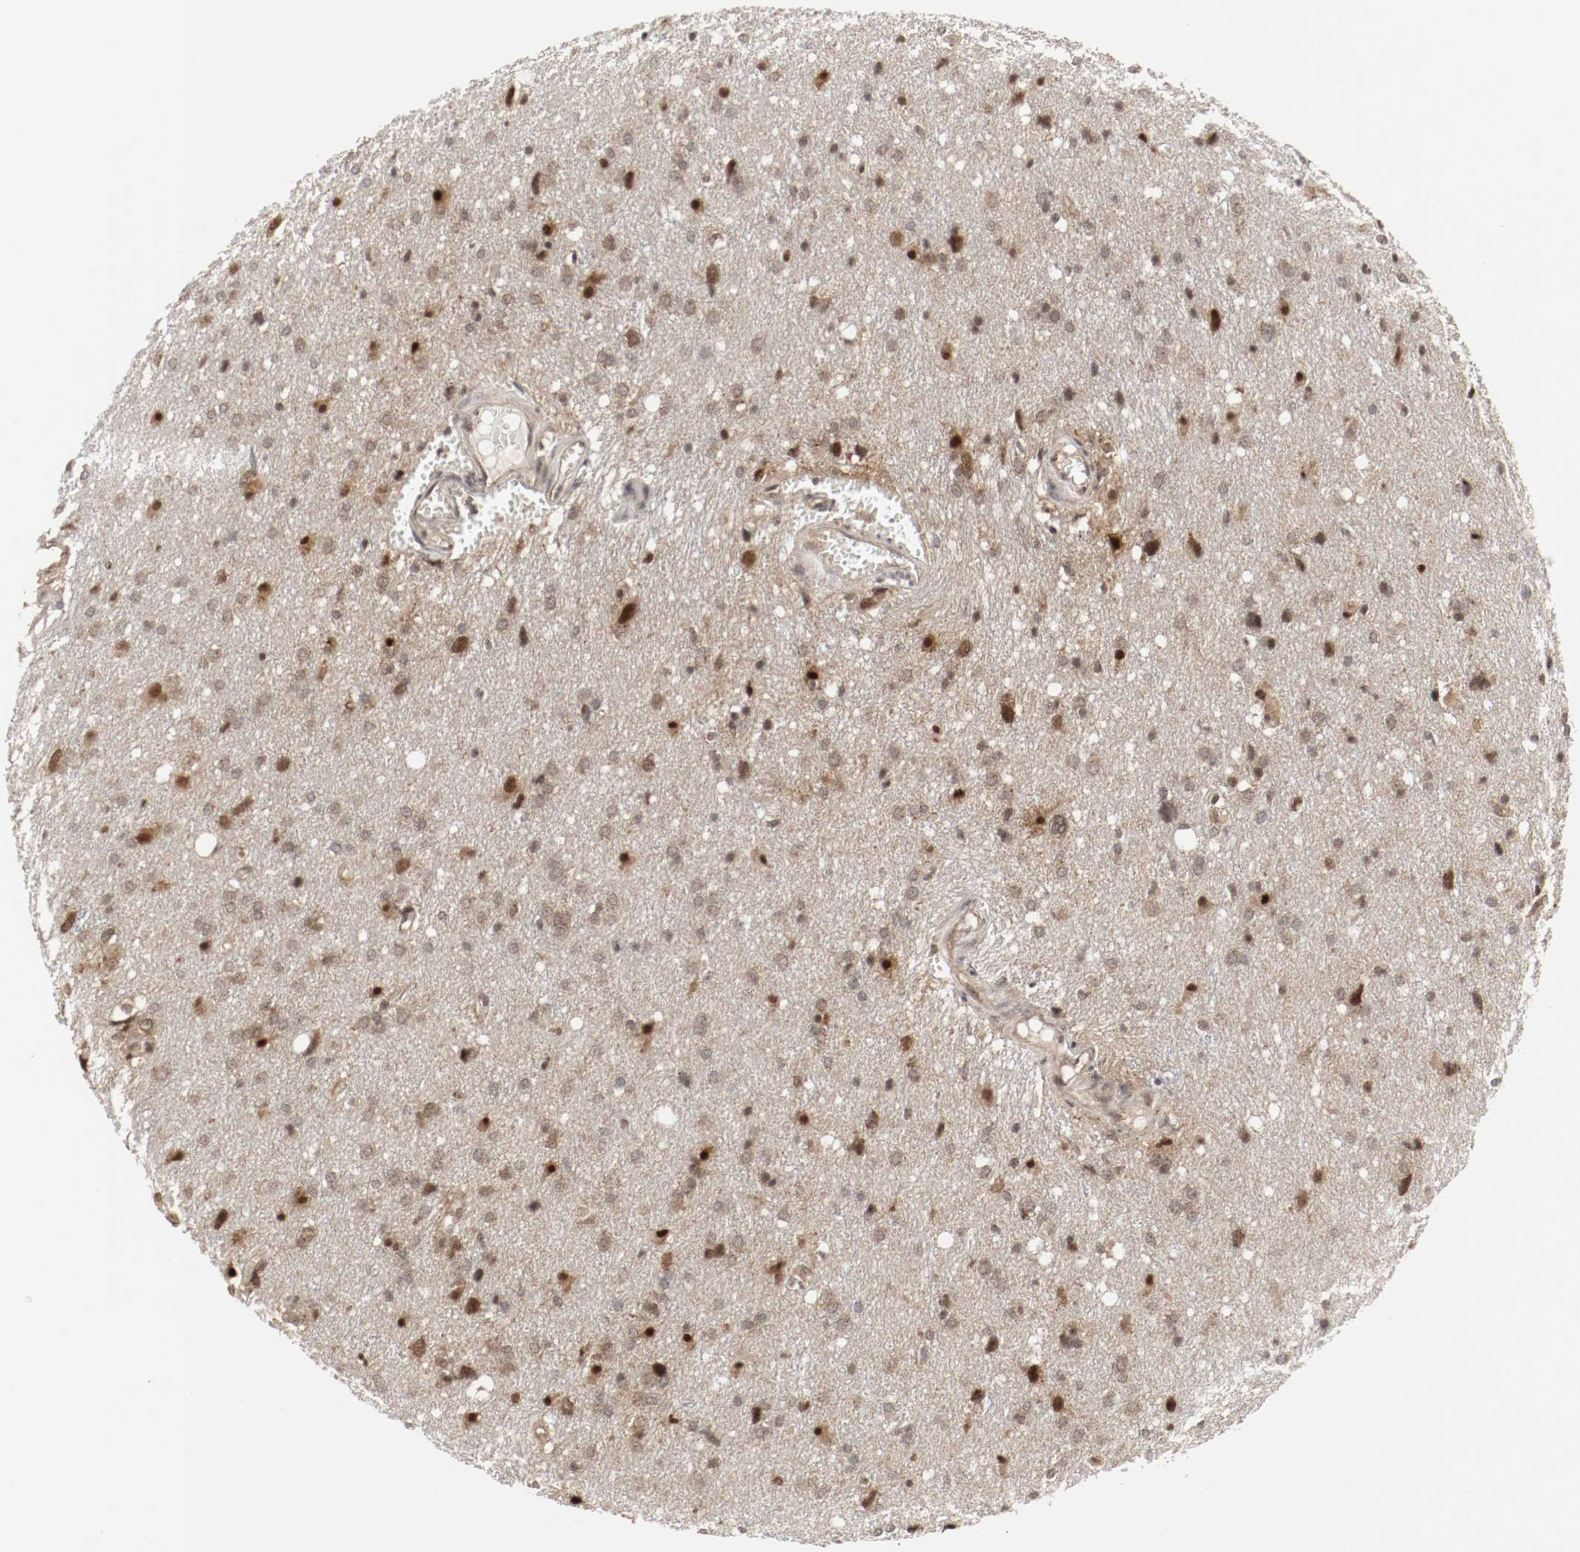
{"staining": {"intensity": "moderate", "quantity": ">75%", "location": "cytoplasmic/membranous,nuclear"}, "tissue": "glioma", "cell_type": "Tumor cells", "image_type": "cancer", "snomed": [{"axis": "morphology", "description": "Glioma, malignant, High grade"}, {"axis": "topography", "description": "Brain"}], "caption": "DAB (3,3'-diaminobenzidine) immunohistochemical staining of malignant glioma (high-grade) reveals moderate cytoplasmic/membranous and nuclear protein positivity in about >75% of tumor cells.", "gene": "CSNK2B", "patient": {"sex": "female", "age": 59}}